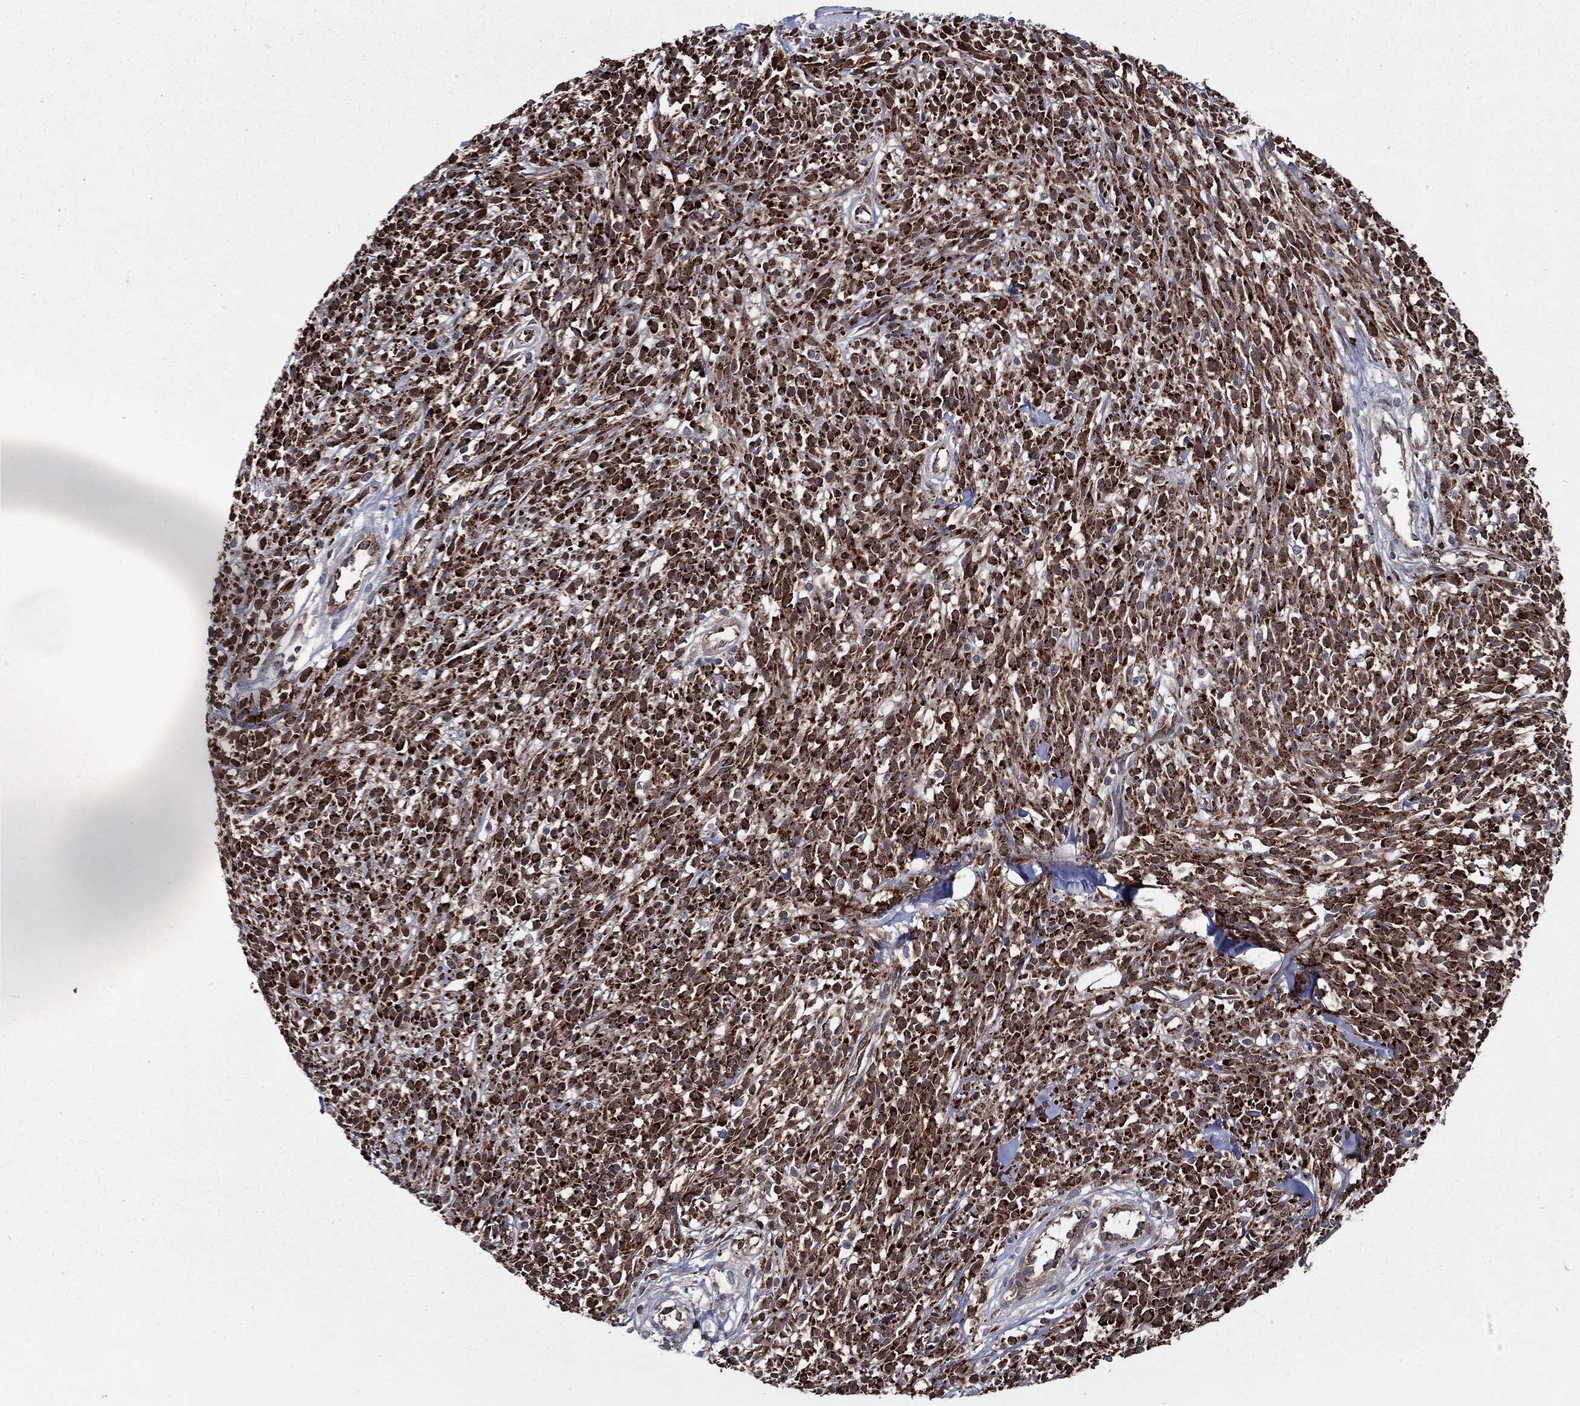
{"staining": {"intensity": "strong", "quantity": ">75%", "location": "cytoplasmic/membranous"}, "tissue": "melanoma", "cell_type": "Tumor cells", "image_type": "cancer", "snomed": [{"axis": "morphology", "description": "Malignant melanoma, NOS"}, {"axis": "topography", "description": "Skin"}, {"axis": "topography", "description": "Skin of trunk"}], "caption": "This micrograph exhibits immunohistochemistry (IHC) staining of malignant melanoma, with high strong cytoplasmic/membranous positivity in about >75% of tumor cells.", "gene": "ARHGAP11A", "patient": {"sex": "male", "age": 74}}